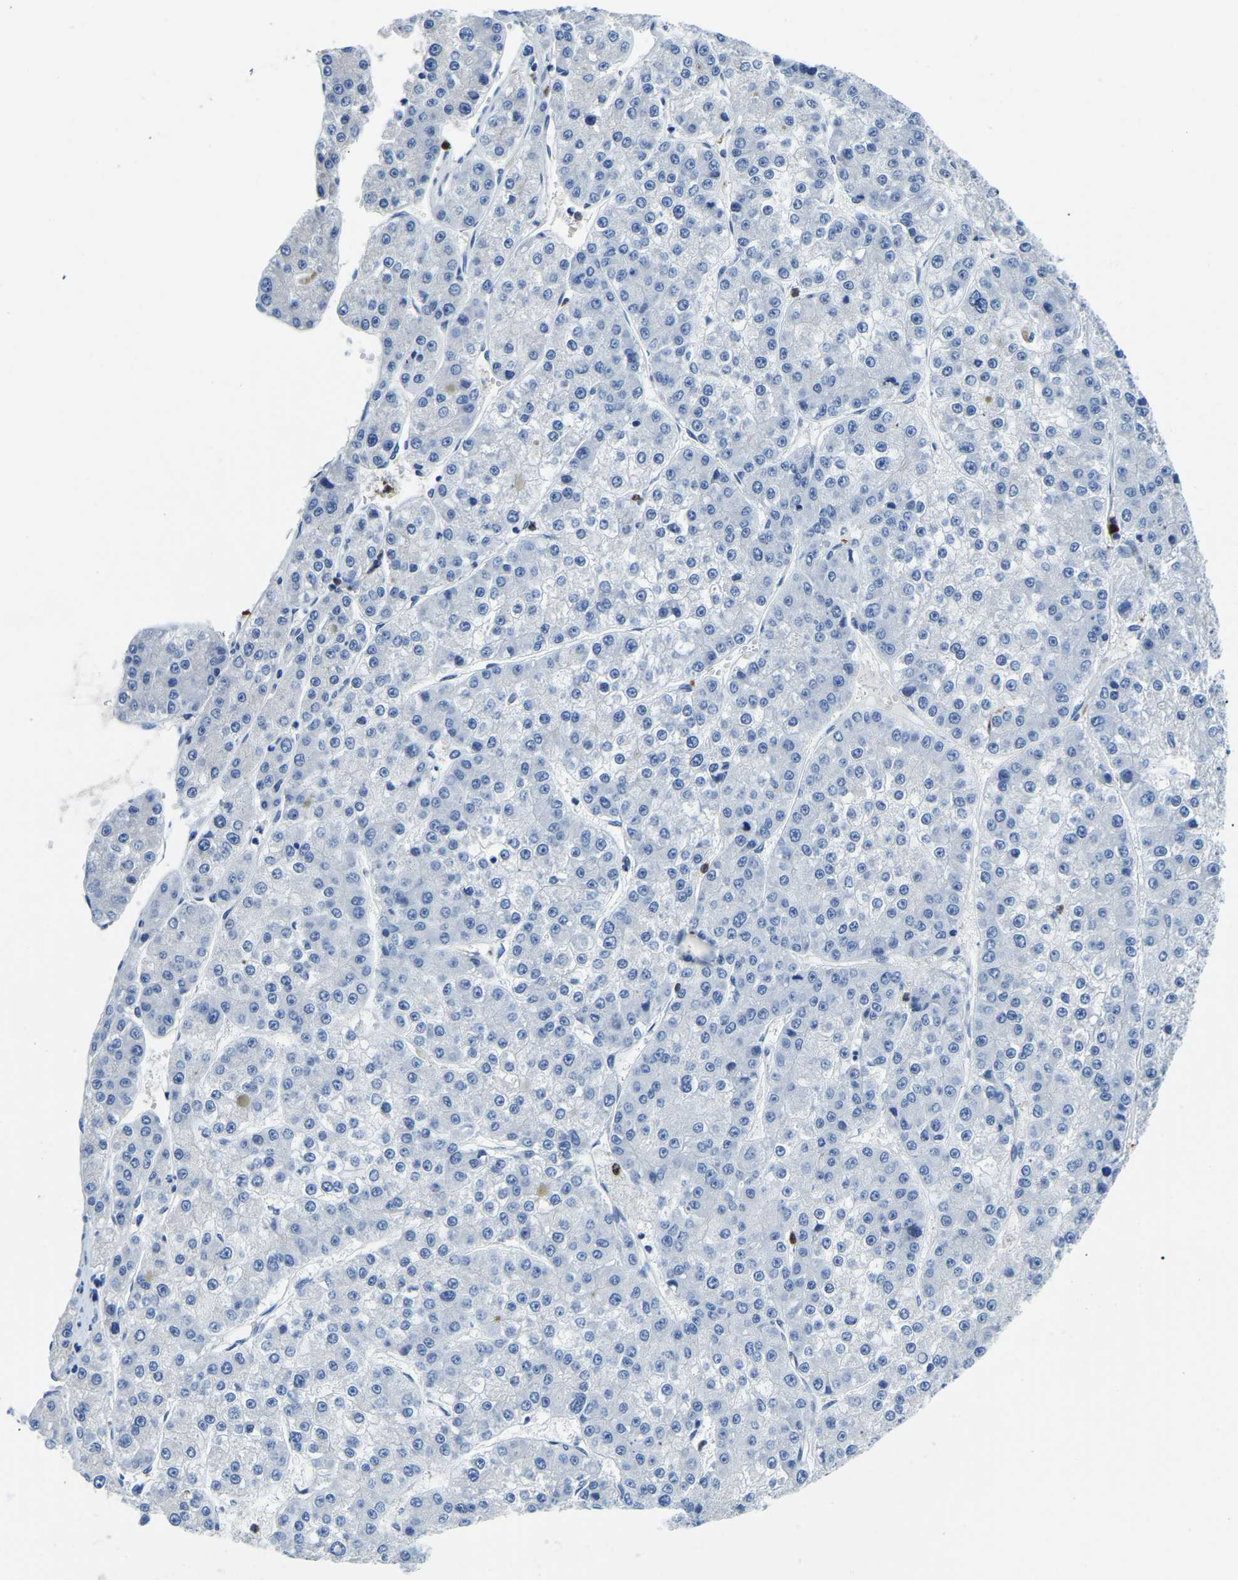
{"staining": {"intensity": "negative", "quantity": "none", "location": "none"}, "tissue": "liver cancer", "cell_type": "Tumor cells", "image_type": "cancer", "snomed": [{"axis": "morphology", "description": "Carcinoma, Hepatocellular, NOS"}, {"axis": "topography", "description": "Liver"}], "caption": "Micrograph shows no significant protein staining in tumor cells of liver cancer (hepatocellular carcinoma).", "gene": "MS4A3", "patient": {"sex": "female", "age": 73}}